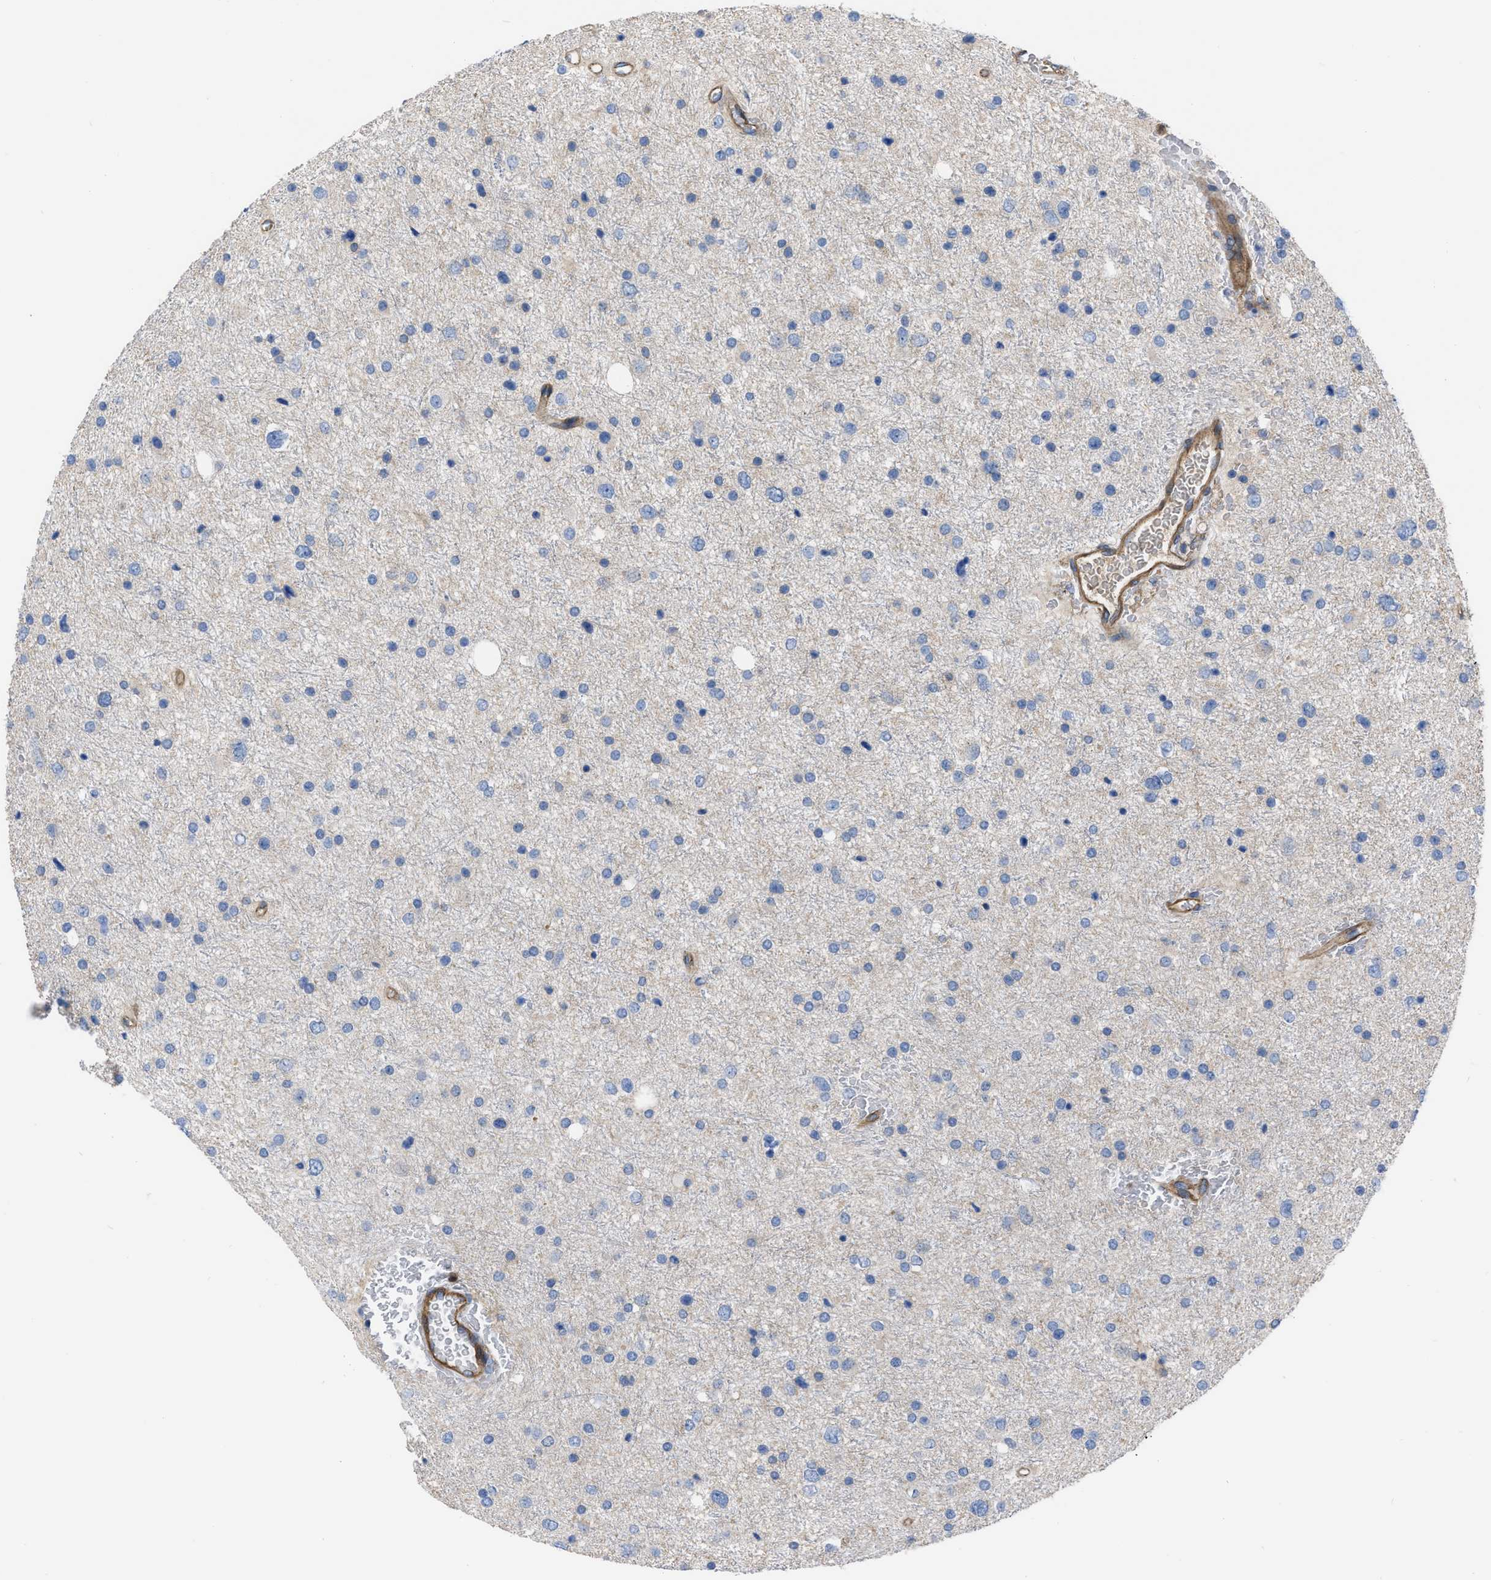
{"staining": {"intensity": "negative", "quantity": "none", "location": "none"}, "tissue": "glioma", "cell_type": "Tumor cells", "image_type": "cancer", "snomed": [{"axis": "morphology", "description": "Glioma, malignant, Low grade"}, {"axis": "topography", "description": "Brain"}], "caption": "A photomicrograph of malignant glioma (low-grade) stained for a protein demonstrates no brown staining in tumor cells.", "gene": "TRIOBP", "patient": {"sex": "female", "age": 37}}